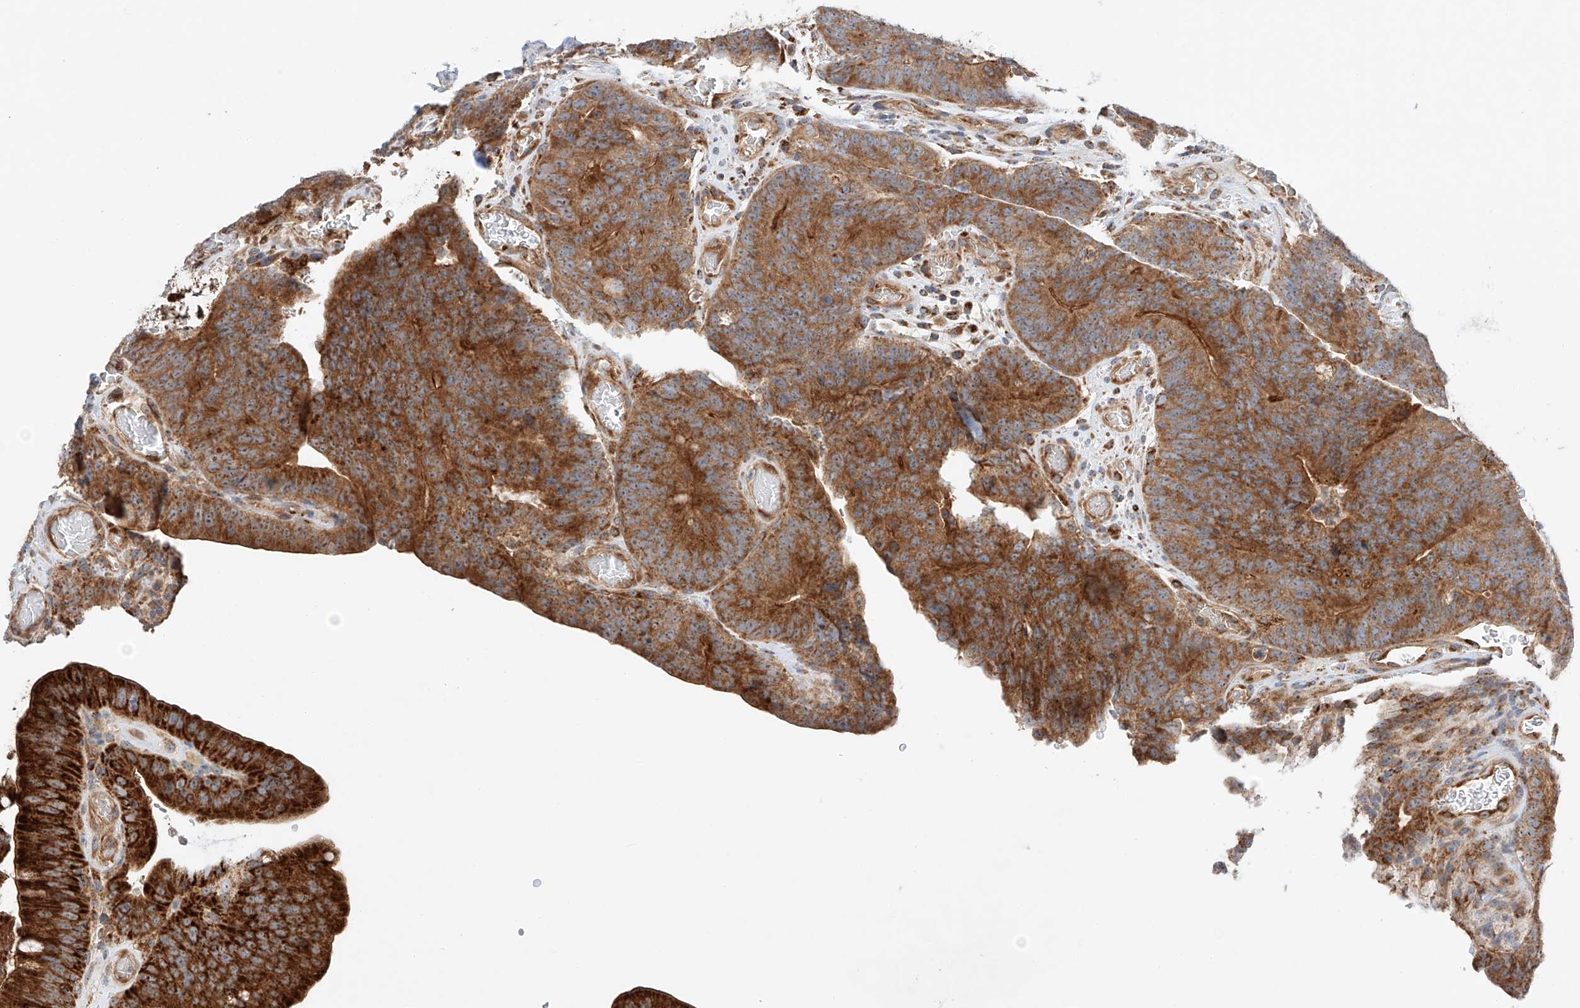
{"staining": {"intensity": "strong", "quantity": ">75%", "location": "cytoplasmic/membranous"}, "tissue": "colorectal cancer", "cell_type": "Tumor cells", "image_type": "cancer", "snomed": [{"axis": "morphology", "description": "Normal tissue, NOS"}, {"axis": "topography", "description": "Colon"}], "caption": "Immunohistochemistry histopathology image of human colorectal cancer stained for a protein (brown), which shows high levels of strong cytoplasmic/membranous expression in about >75% of tumor cells.", "gene": "RUSC1", "patient": {"sex": "female", "age": 82}}